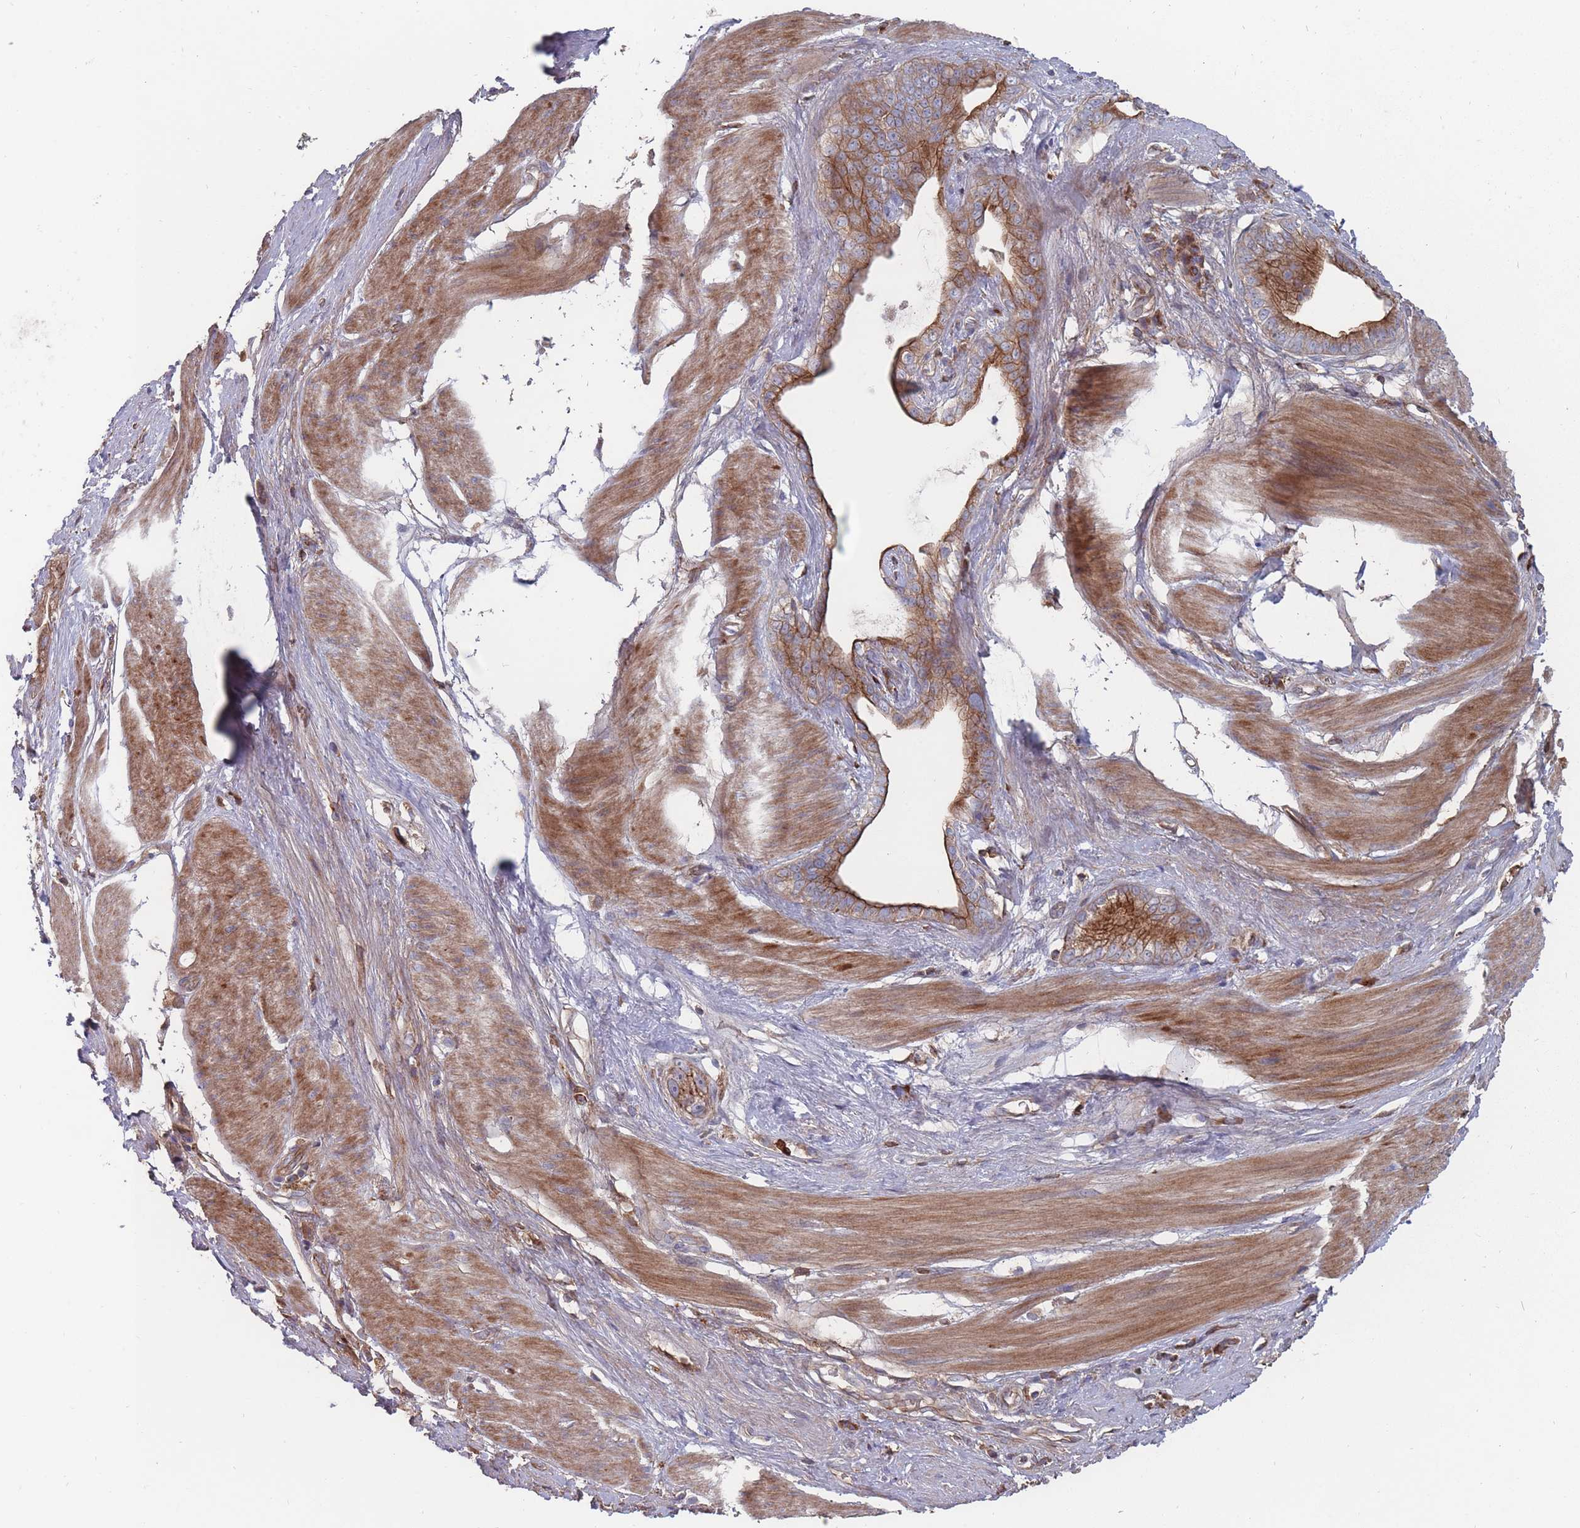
{"staining": {"intensity": "strong", "quantity": "25%-75%", "location": "cytoplasmic/membranous"}, "tissue": "stomach cancer", "cell_type": "Tumor cells", "image_type": "cancer", "snomed": [{"axis": "morphology", "description": "Adenocarcinoma, NOS"}, {"axis": "topography", "description": "Stomach"}], "caption": "Immunohistochemistry (IHC) (DAB (3,3'-diaminobenzidine)) staining of stomach adenocarcinoma displays strong cytoplasmic/membranous protein staining in approximately 25%-75% of tumor cells. (DAB = brown stain, brightfield microscopy at high magnification).", "gene": "THSD7B", "patient": {"sex": "male", "age": 55}}